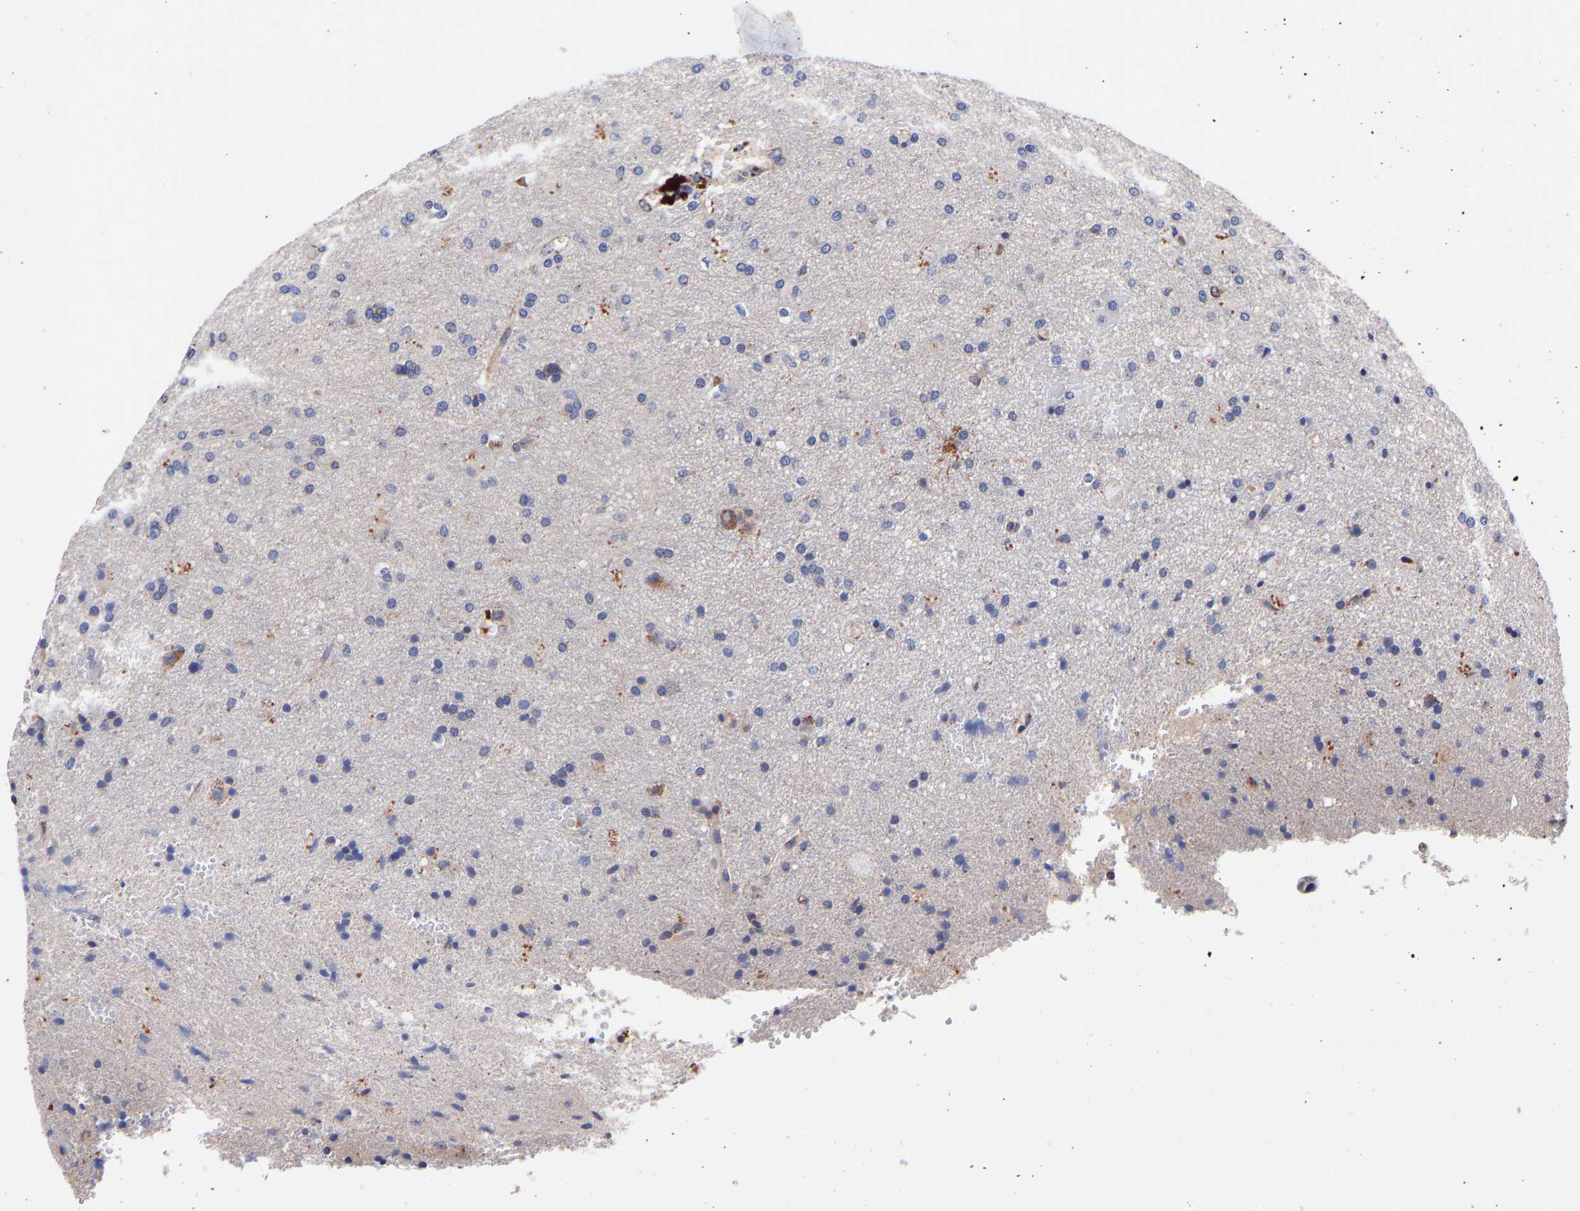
{"staining": {"intensity": "strong", "quantity": "<25%", "location": "cytoplasmic/membranous"}, "tissue": "glioma", "cell_type": "Tumor cells", "image_type": "cancer", "snomed": [{"axis": "morphology", "description": "Glioma, malignant, High grade"}, {"axis": "topography", "description": "Brain"}], "caption": "IHC of high-grade glioma (malignant) exhibits medium levels of strong cytoplasmic/membranous expression in about <25% of tumor cells. The protein of interest is stained brown, and the nuclei are stained in blue (DAB (3,3'-diaminobenzidine) IHC with brightfield microscopy, high magnification).", "gene": "SEM1", "patient": {"sex": "male", "age": 72}}